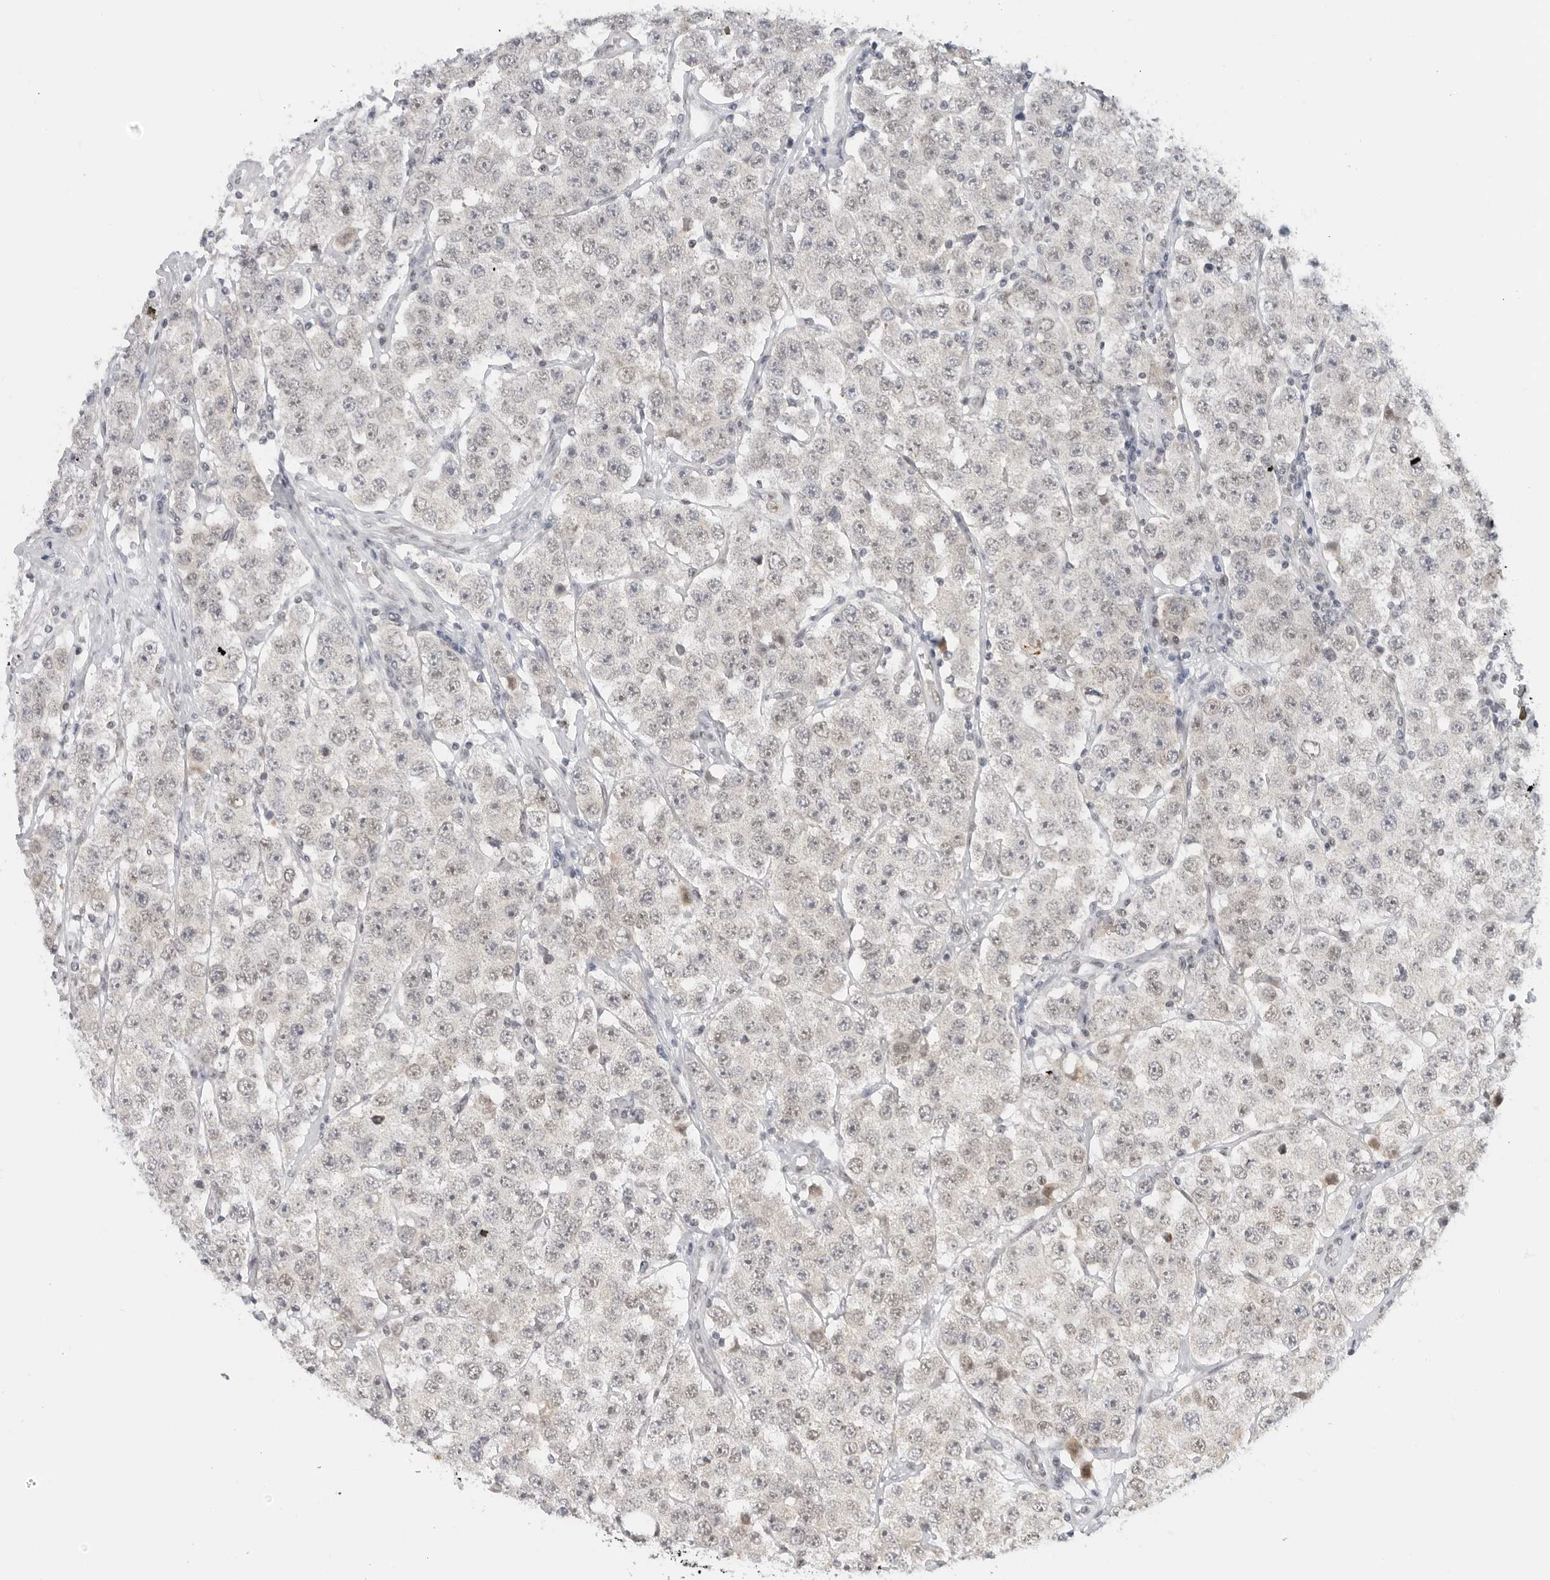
{"staining": {"intensity": "weak", "quantity": "<25%", "location": "nuclear"}, "tissue": "testis cancer", "cell_type": "Tumor cells", "image_type": "cancer", "snomed": [{"axis": "morphology", "description": "Seminoma, NOS"}, {"axis": "topography", "description": "Testis"}], "caption": "Tumor cells show no significant protein expression in seminoma (testis).", "gene": "FOXK2", "patient": {"sex": "male", "age": 28}}